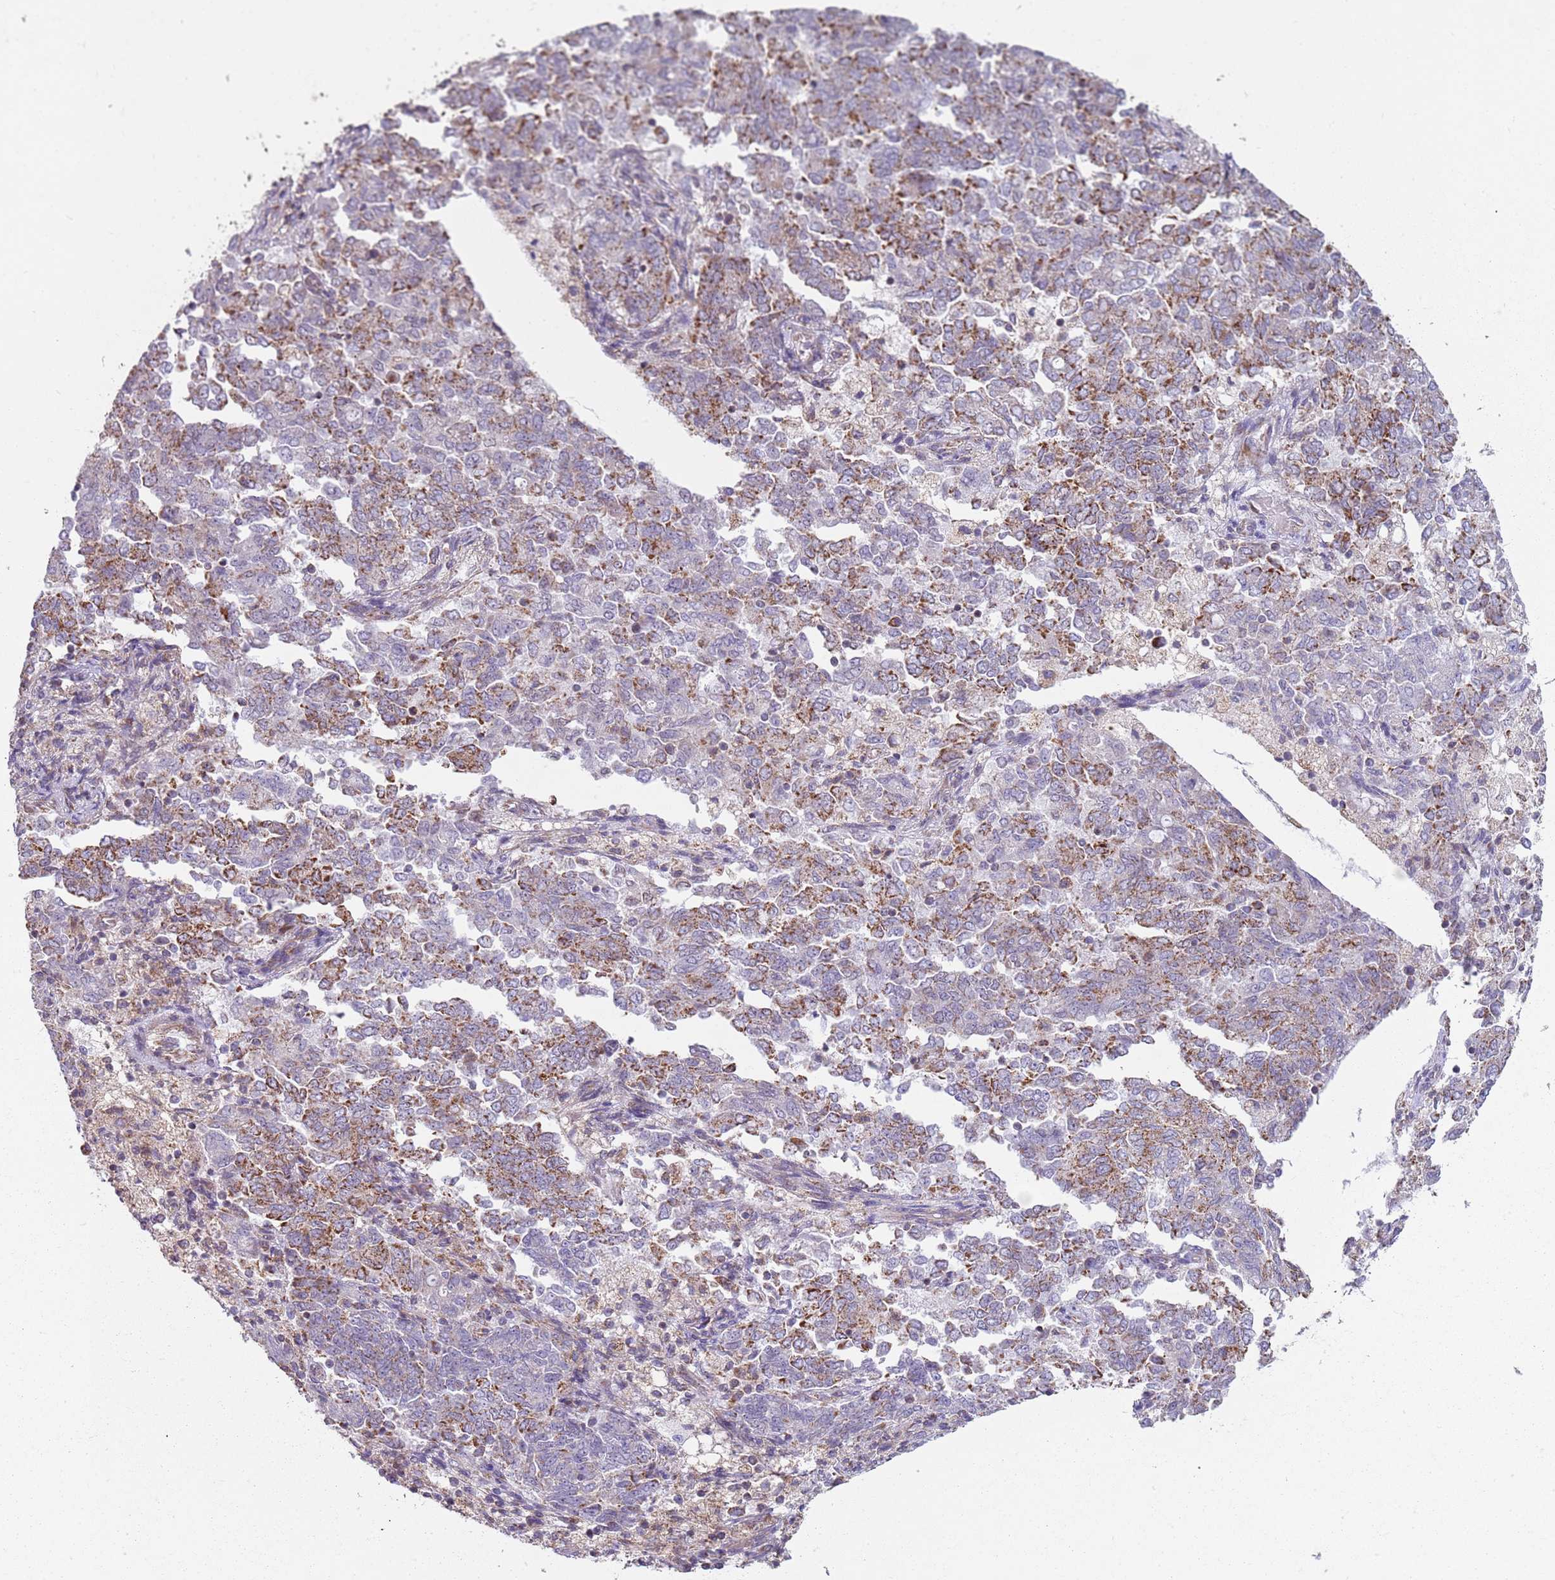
{"staining": {"intensity": "moderate", "quantity": "25%-75%", "location": "cytoplasmic/membranous"}, "tissue": "endometrial cancer", "cell_type": "Tumor cells", "image_type": "cancer", "snomed": [{"axis": "morphology", "description": "Adenocarcinoma, NOS"}, {"axis": "topography", "description": "Endometrium"}], "caption": "The image reveals a brown stain indicating the presence of a protein in the cytoplasmic/membranous of tumor cells in adenocarcinoma (endometrial). Nuclei are stained in blue.", "gene": "GAS8", "patient": {"sex": "female", "age": 80}}